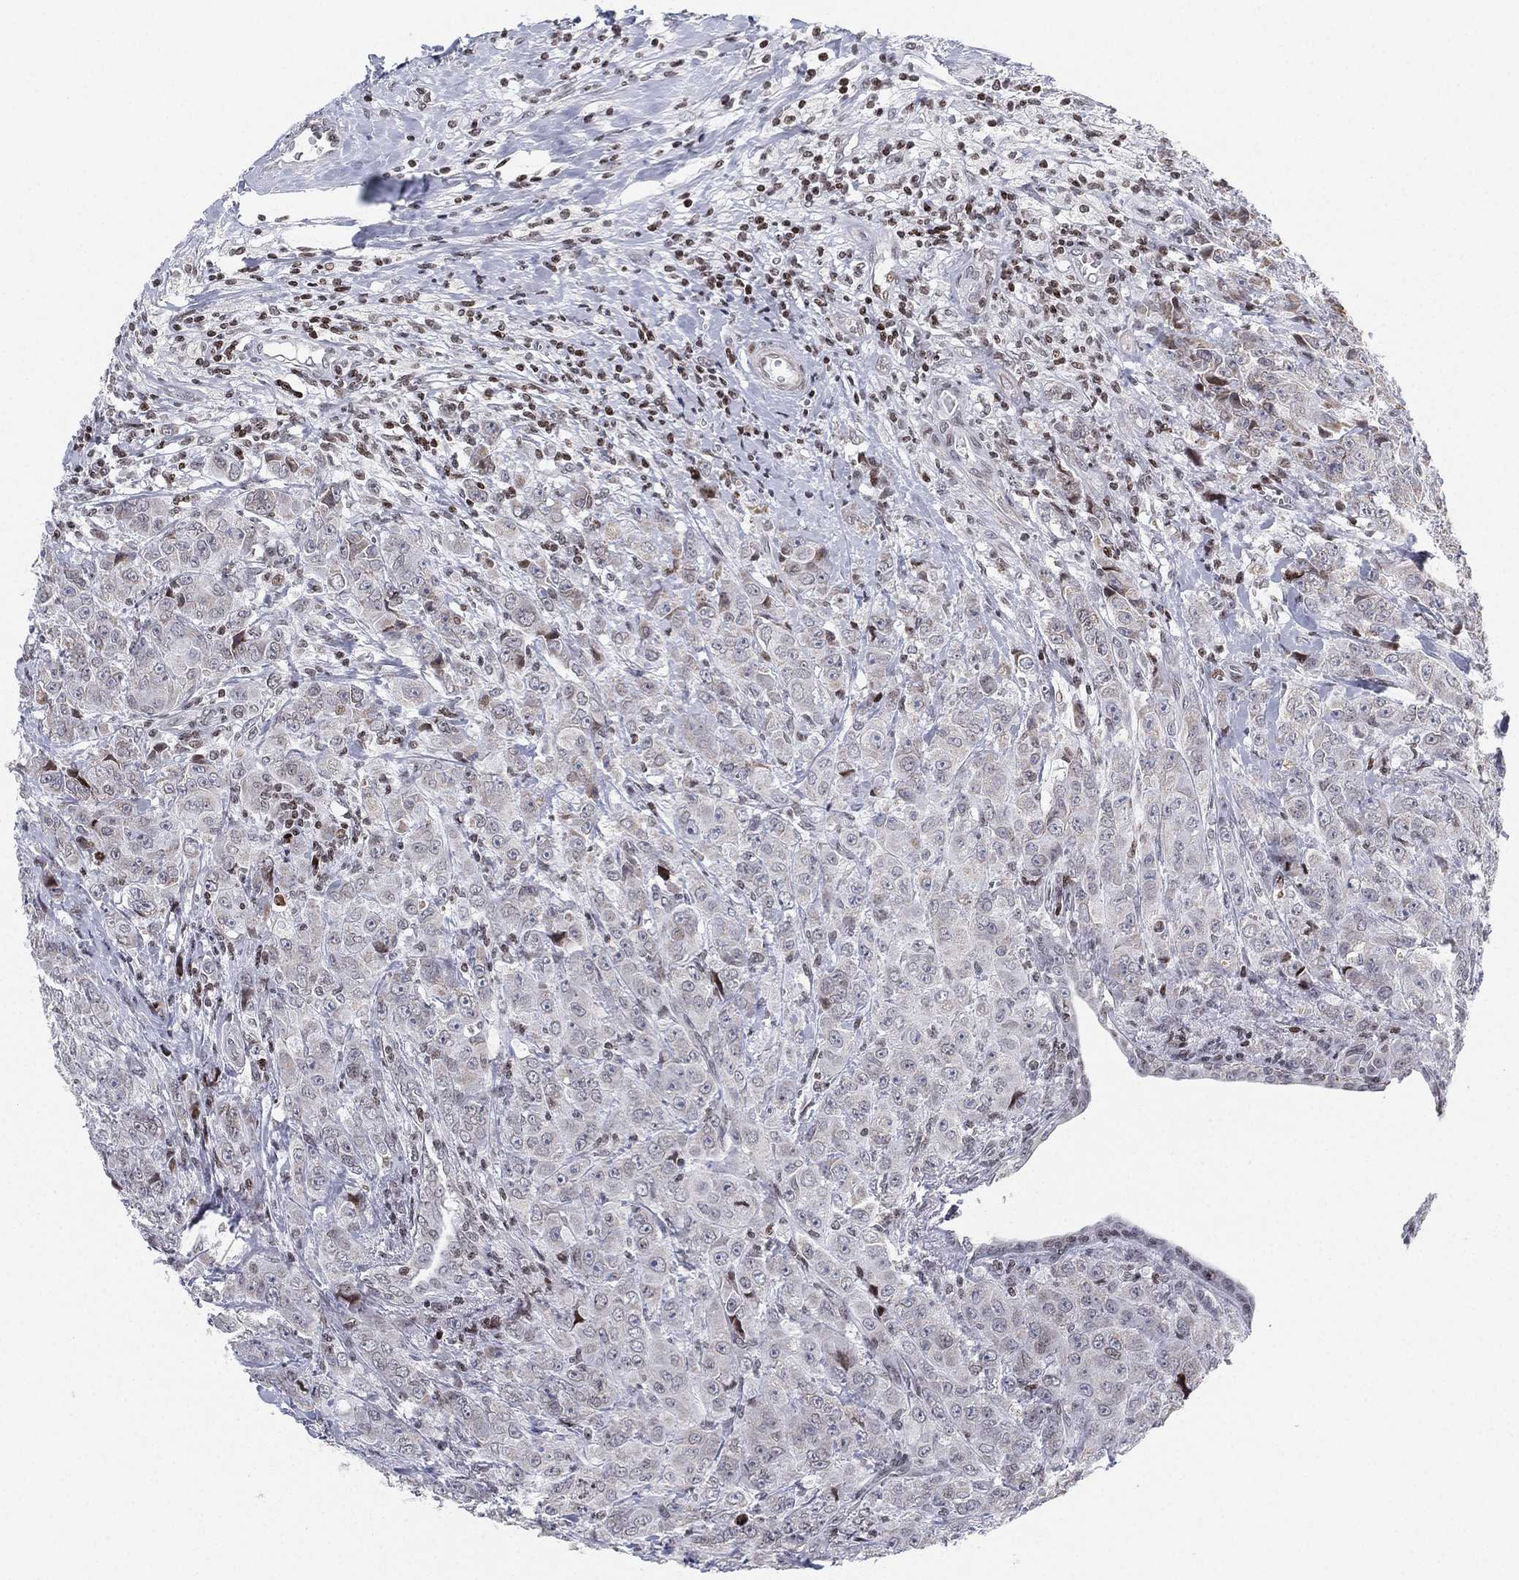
{"staining": {"intensity": "negative", "quantity": "none", "location": "none"}, "tissue": "breast cancer", "cell_type": "Tumor cells", "image_type": "cancer", "snomed": [{"axis": "morphology", "description": "Duct carcinoma"}, {"axis": "topography", "description": "Breast"}], "caption": "Immunohistochemistry (IHC) histopathology image of neoplastic tissue: breast cancer stained with DAB shows no significant protein staining in tumor cells.", "gene": "MFSD14A", "patient": {"sex": "female", "age": 43}}